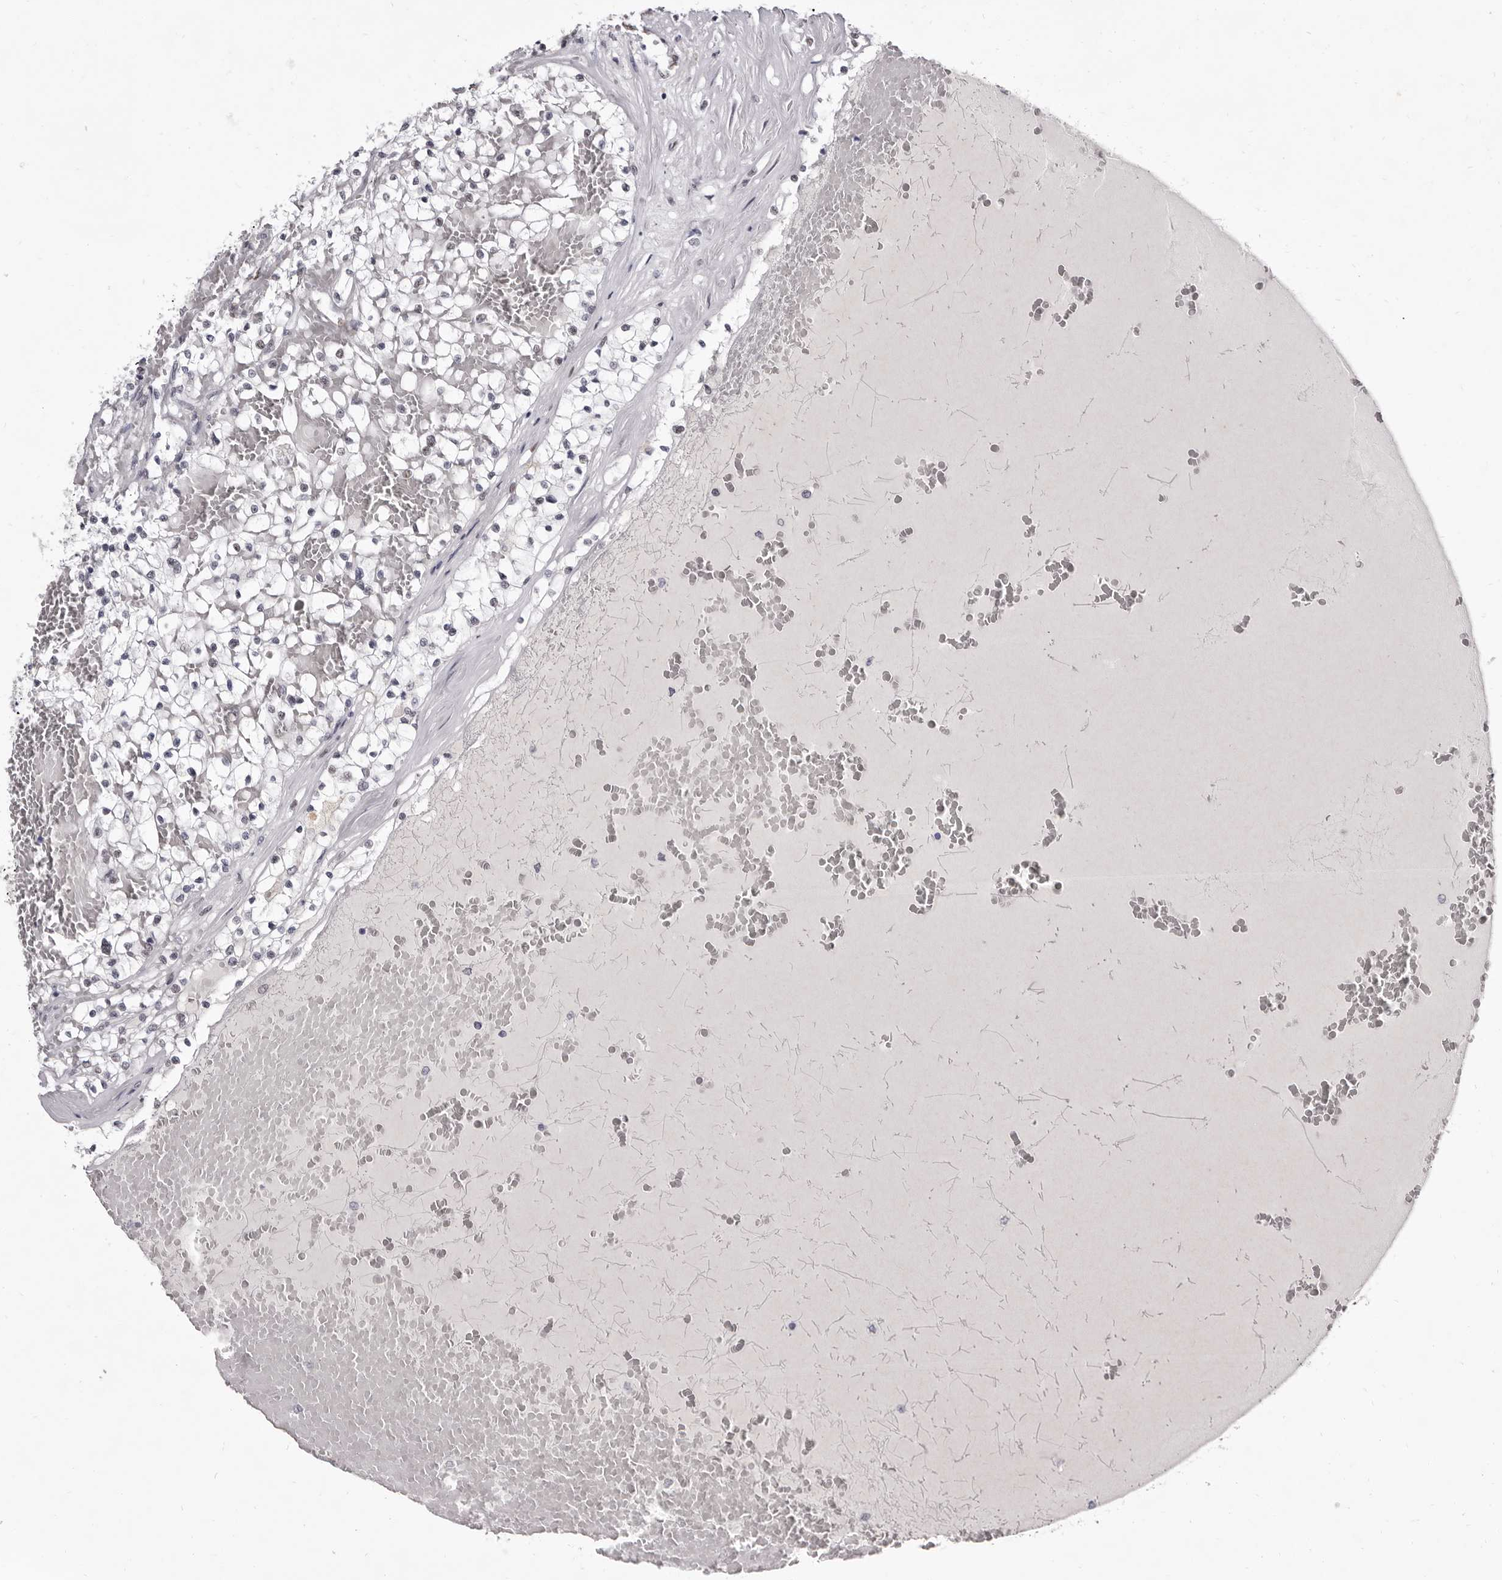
{"staining": {"intensity": "negative", "quantity": "none", "location": "none"}, "tissue": "renal cancer", "cell_type": "Tumor cells", "image_type": "cancer", "snomed": [{"axis": "morphology", "description": "Normal tissue, NOS"}, {"axis": "morphology", "description": "Adenocarcinoma, NOS"}, {"axis": "topography", "description": "Kidney"}], "caption": "A photomicrograph of human adenocarcinoma (renal) is negative for staining in tumor cells.", "gene": "ZNF326", "patient": {"sex": "male", "age": 68}}